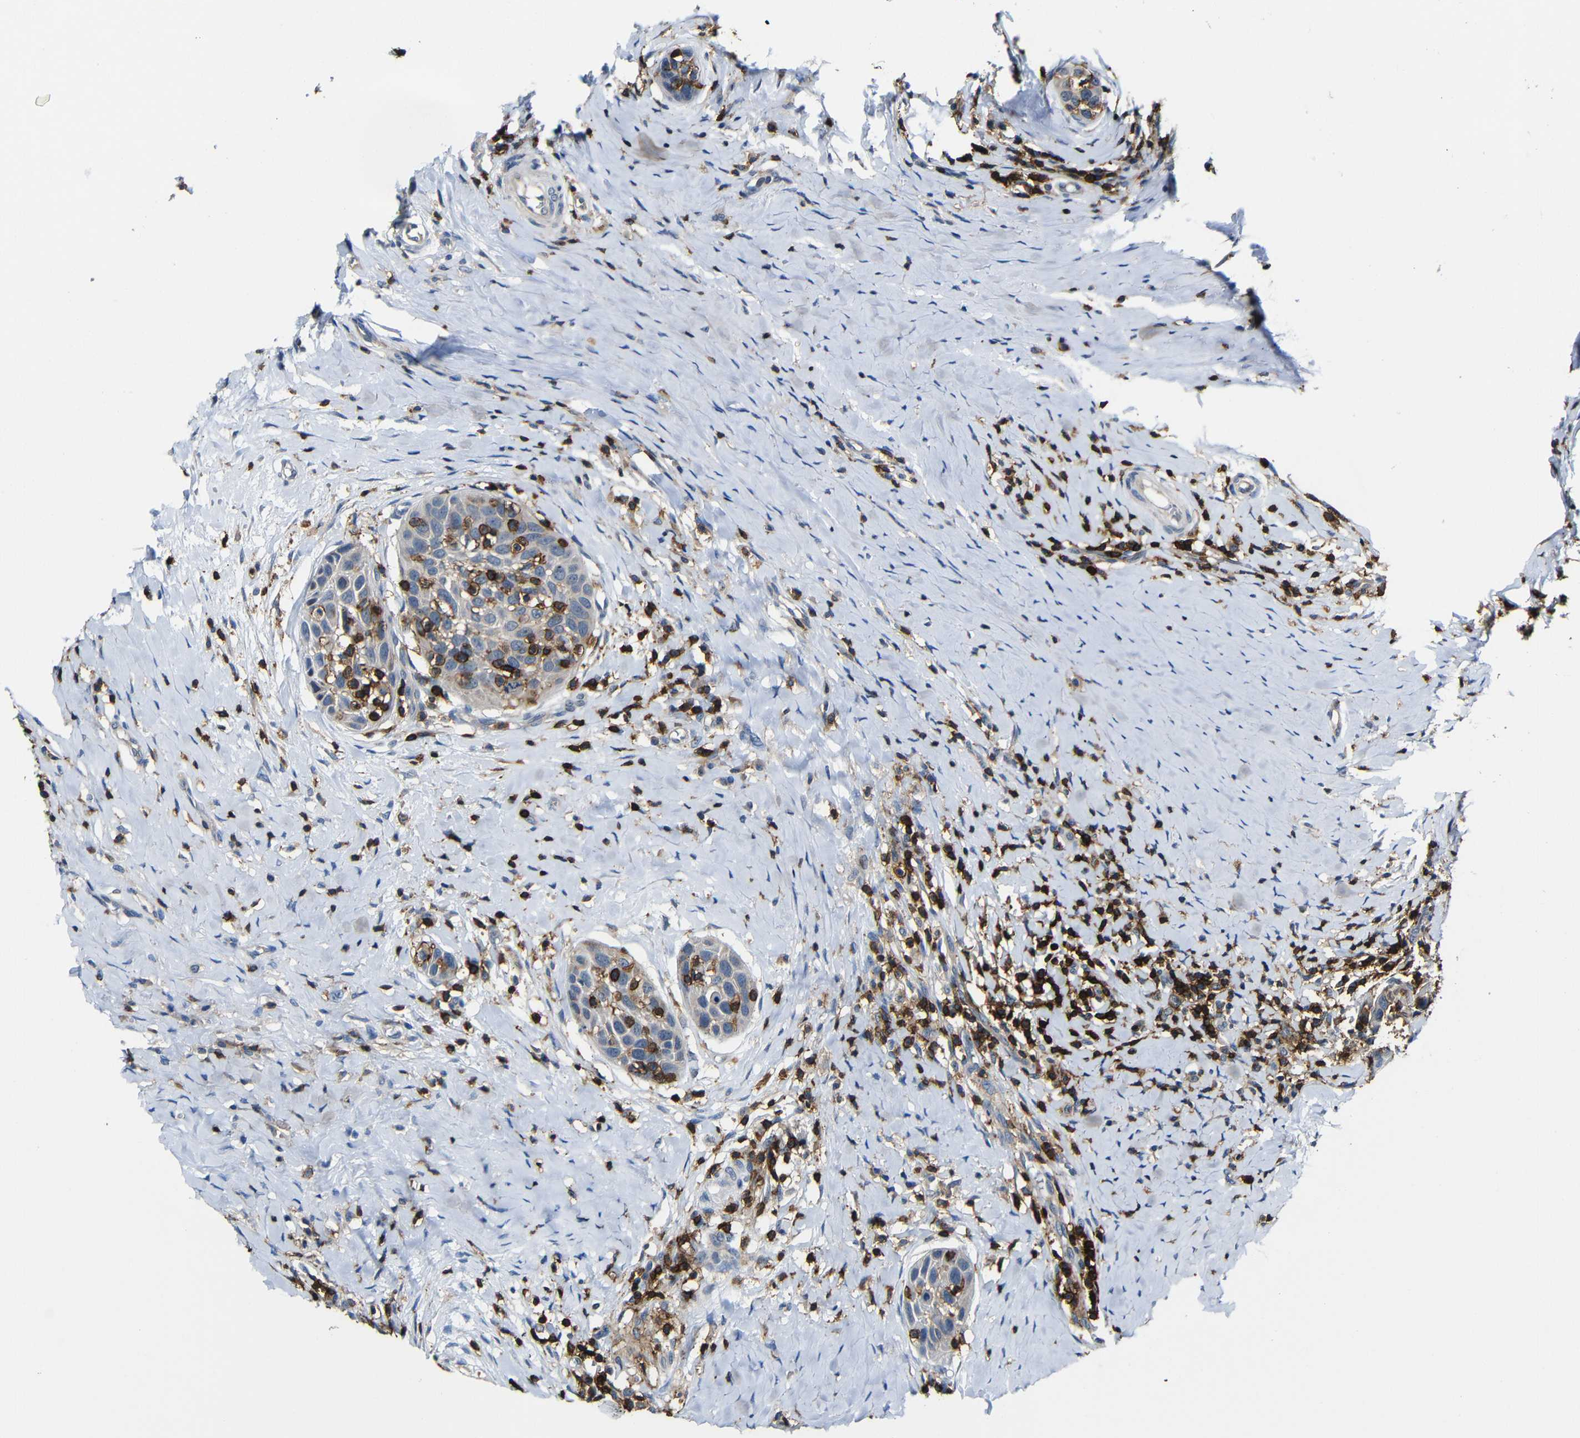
{"staining": {"intensity": "weak", "quantity": ">75%", "location": "cytoplasmic/membranous"}, "tissue": "head and neck cancer", "cell_type": "Tumor cells", "image_type": "cancer", "snomed": [{"axis": "morphology", "description": "Normal tissue, NOS"}, {"axis": "morphology", "description": "Squamous cell carcinoma, NOS"}, {"axis": "topography", "description": "Oral tissue"}, {"axis": "topography", "description": "Head-Neck"}], "caption": "Head and neck cancer stained for a protein (brown) reveals weak cytoplasmic/membranous positive positivity in about >75% of tumor cells.", "gene": "P2RY12", "patient": {"sex": "female", "age": 50}}